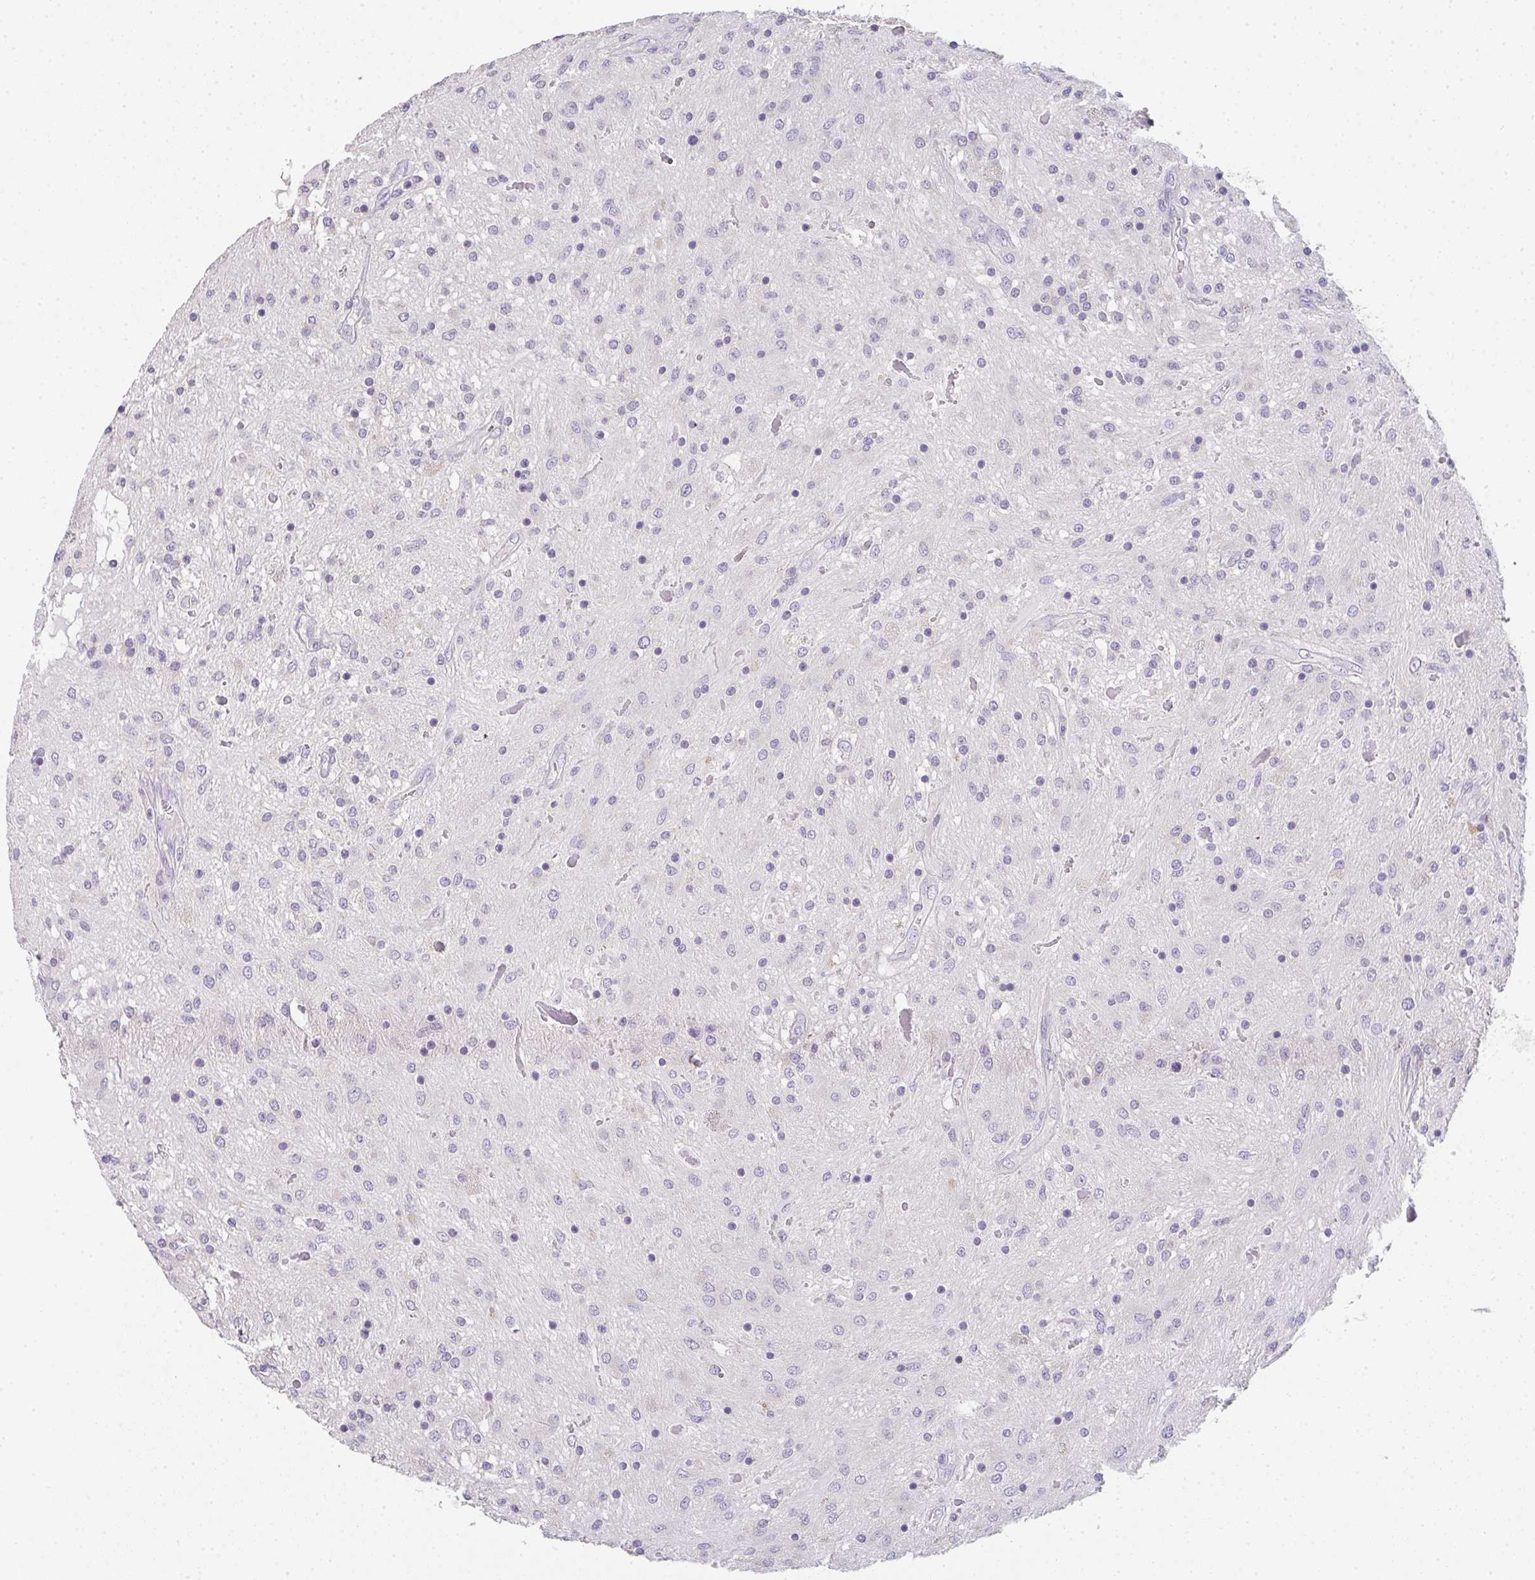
{"staining": {"intensity": "negative", "quantity": "none", "location": "none"}, "tissue": "glioma", "cell_type": "Tumor cells", "image_type": "cancer", "snomed": [{"axis": "morphology", "description": "Glioma, malignant, Low grade"}, {"axis": "topography", "description": "Cerebellum"}], "caption": "This histopathology image is of malignant low-grade glioma stained with immunohistochemistry to label a protein in brown with the nuclei are counter-stained blue. There is no positivity in tumor cells.", "gene": "ZNF215", "patient": {"sex": "female", "age": 14}}